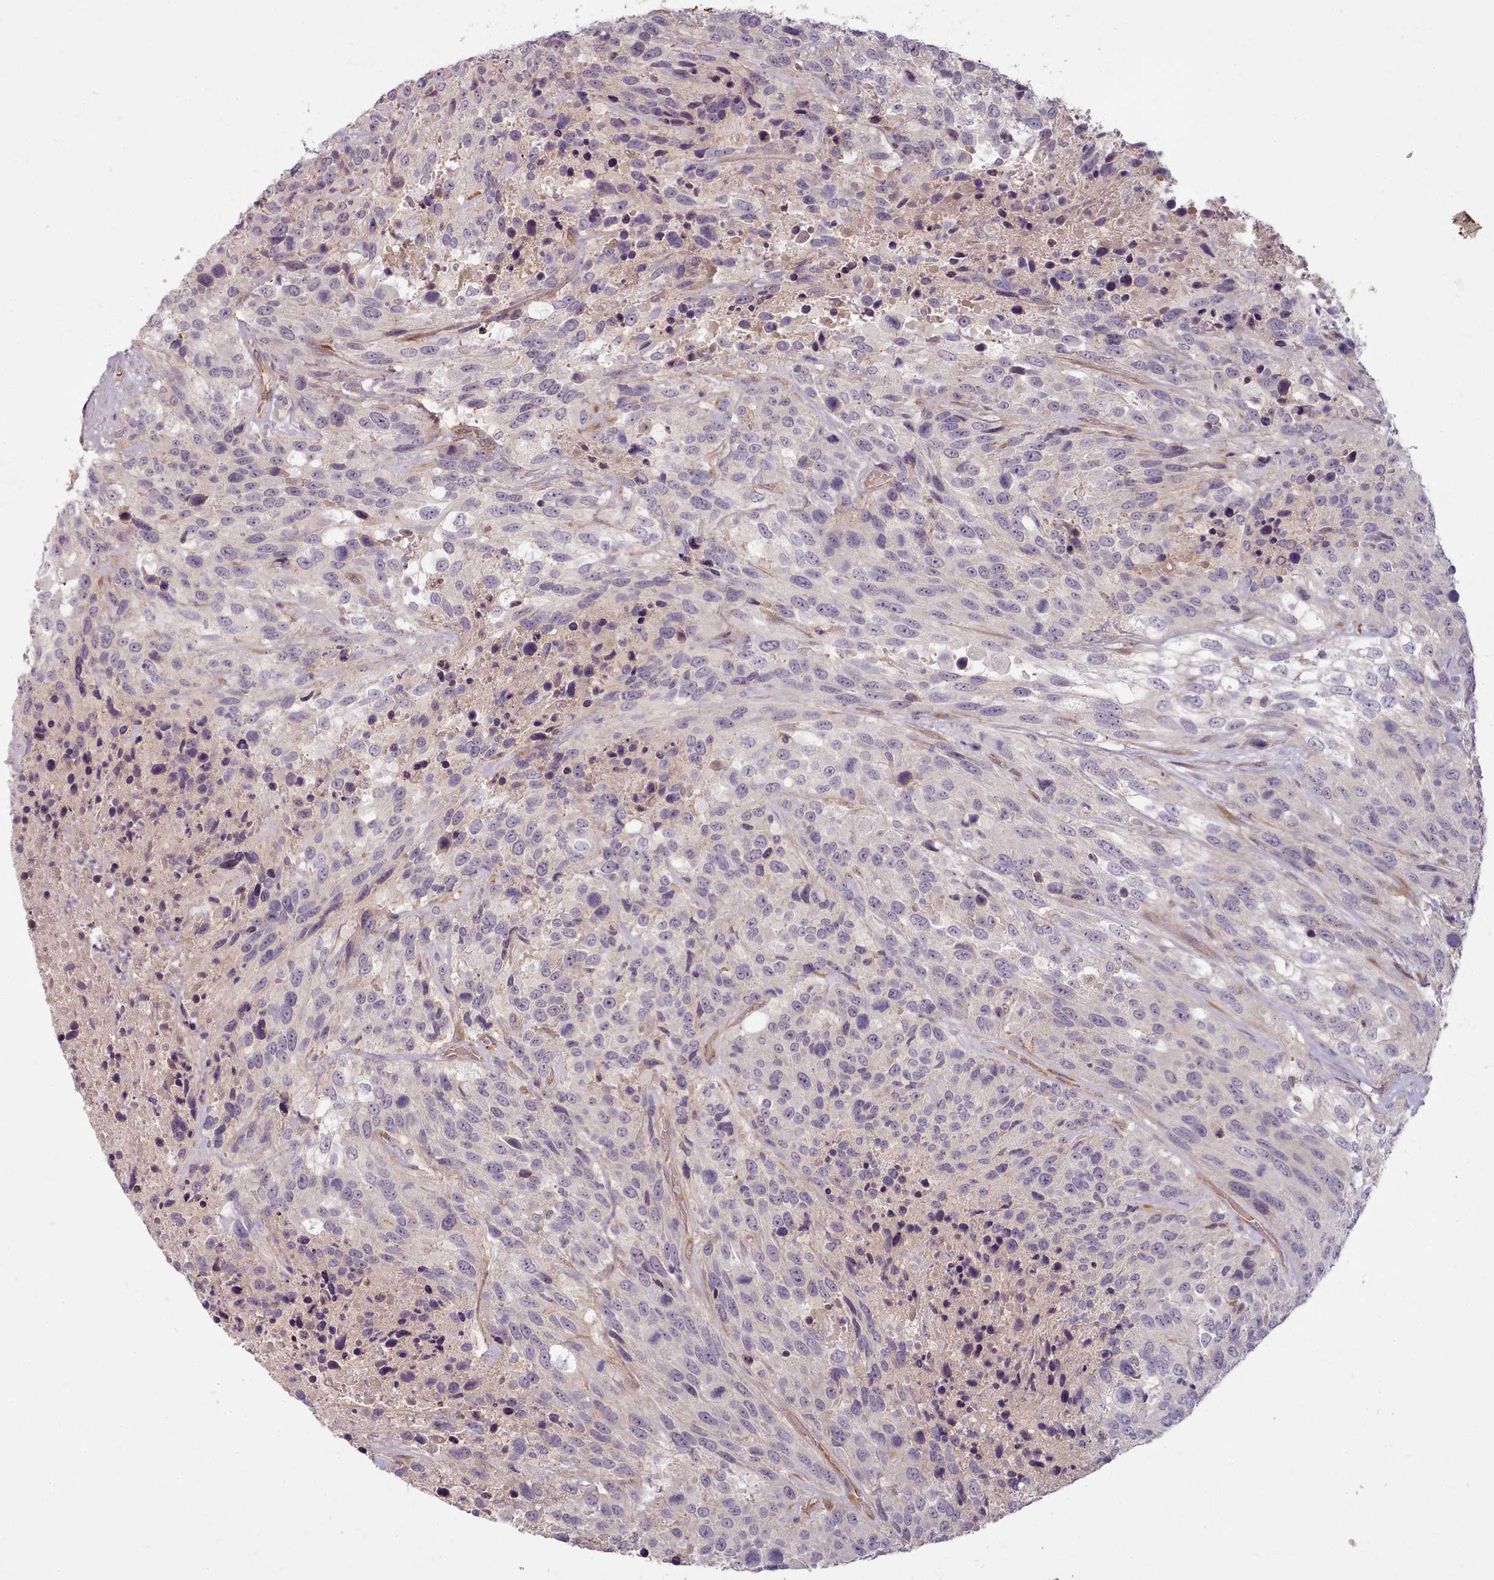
{"staining": {"intensity": "negative", "quantity": "none", "location": "none"}, "tissue": "urothelial cancer", "cell_type": "Tumor cells", "image_type": "cancer", "snomed": [{"axis": "morphology", "description": "Urothelial carcinoma, High grade"}, {"axis": "topography", "description": "Urinary bladder"}], "caption": "This image is of urothelial cancer stained with immunohistochemistry (IHC) to label a protein in brown with the nuclei are counter-stained blue. There is no positivity in tumor cells.", "gene": "C1QTNF5", "patient": {"sex": "female", "age": 70}}